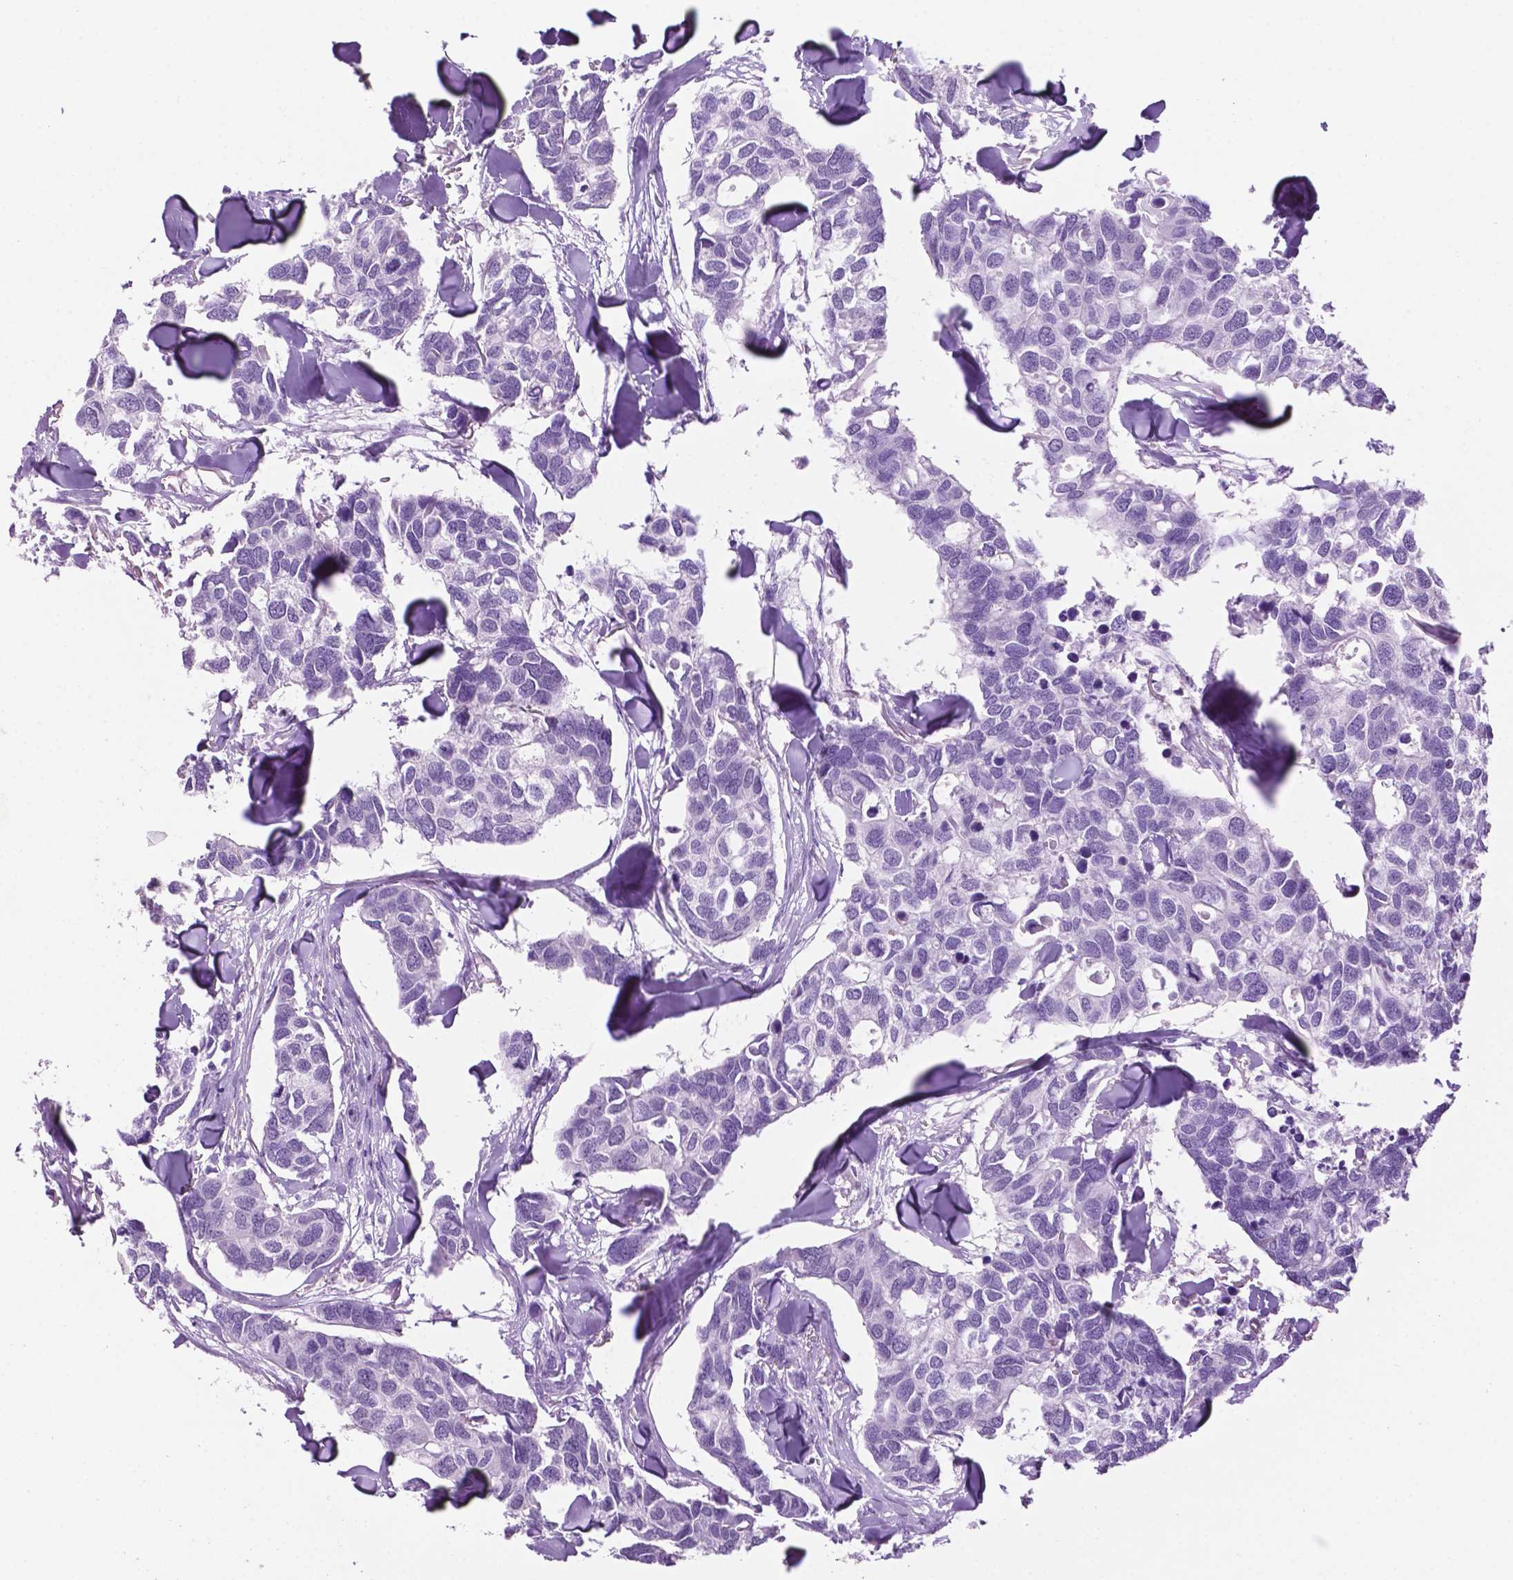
{"staining": {"intensity": "negative", "quantity": "none", "location": "none"}, "tissue": "breast cancer", "cell_type": "Tumor cells", "image_type": "cancer", "snomed": [{"axis": "morphology", "description": "Duct carcinoma"}, {"axis": "topography", "description": "Breast"}], "caption": "This image is of breast cancer stained with immunohistochemistry to label a protein in brown with the nuclei are counter-stained blue. There is no expression in tumor cells. (Stains: DAB (3,3'-diaminobenzidine) immunohistochemistry with hematoxylin counter stain, Microscopy: brightfield microscopy at high magnification).", "gene": "PHGR1", "patient": {"sex": "female", "age": 83}}